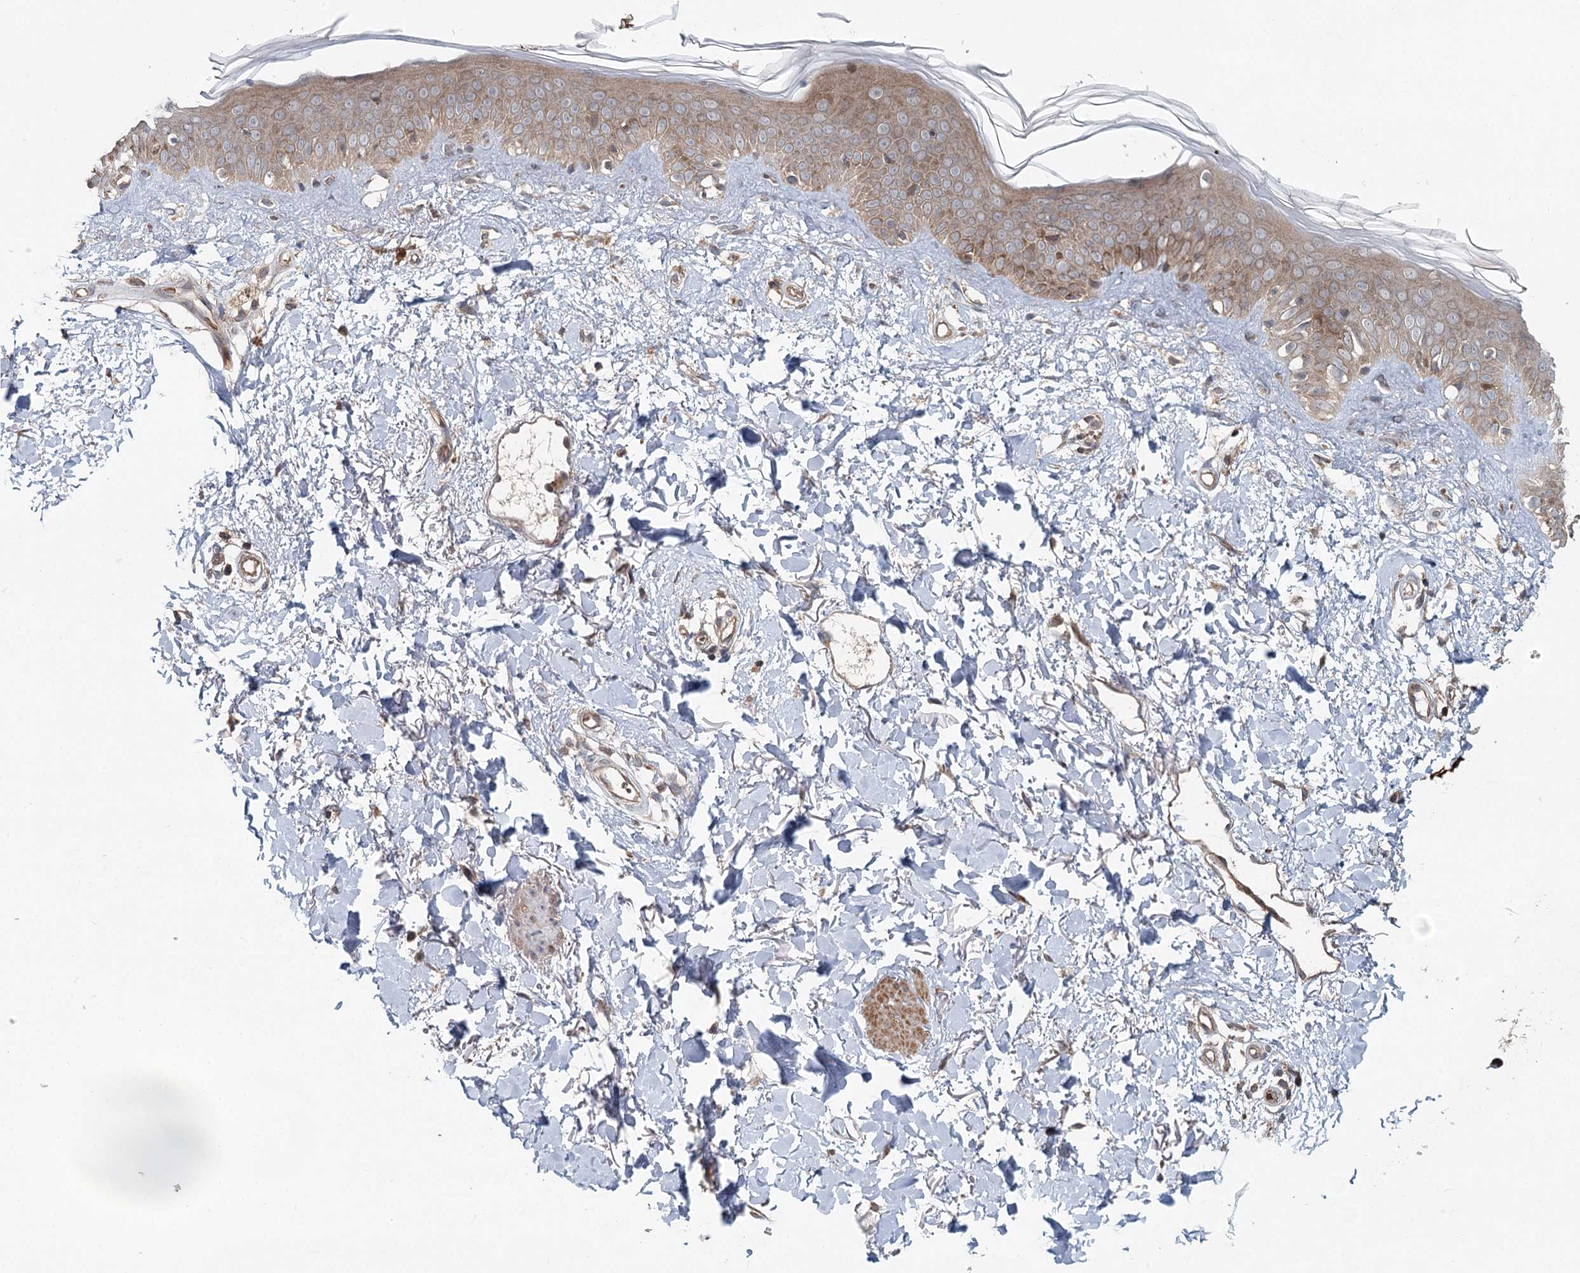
{"staining": {"intensity": "moderate", "quantity": "25%-75%", "location": "cytoplasmic/membranous"}, "tissue": "skin", "cell_type": "Fibroblasts", "image_type": "normal", "snomed": [{"axis": "morphology", "description": "Normal tissue, NOS"}, {"axis": "topography", "description": "Skin"}], "caption": "Protein expression by IHC exhibits moderate cytoplasmic/membranous expression in approximately 25%-75% of fibroblasts in unremarkable skin.", "gene": "ENSG00000273217", "patient": {"sex": "female", "age": 58}}